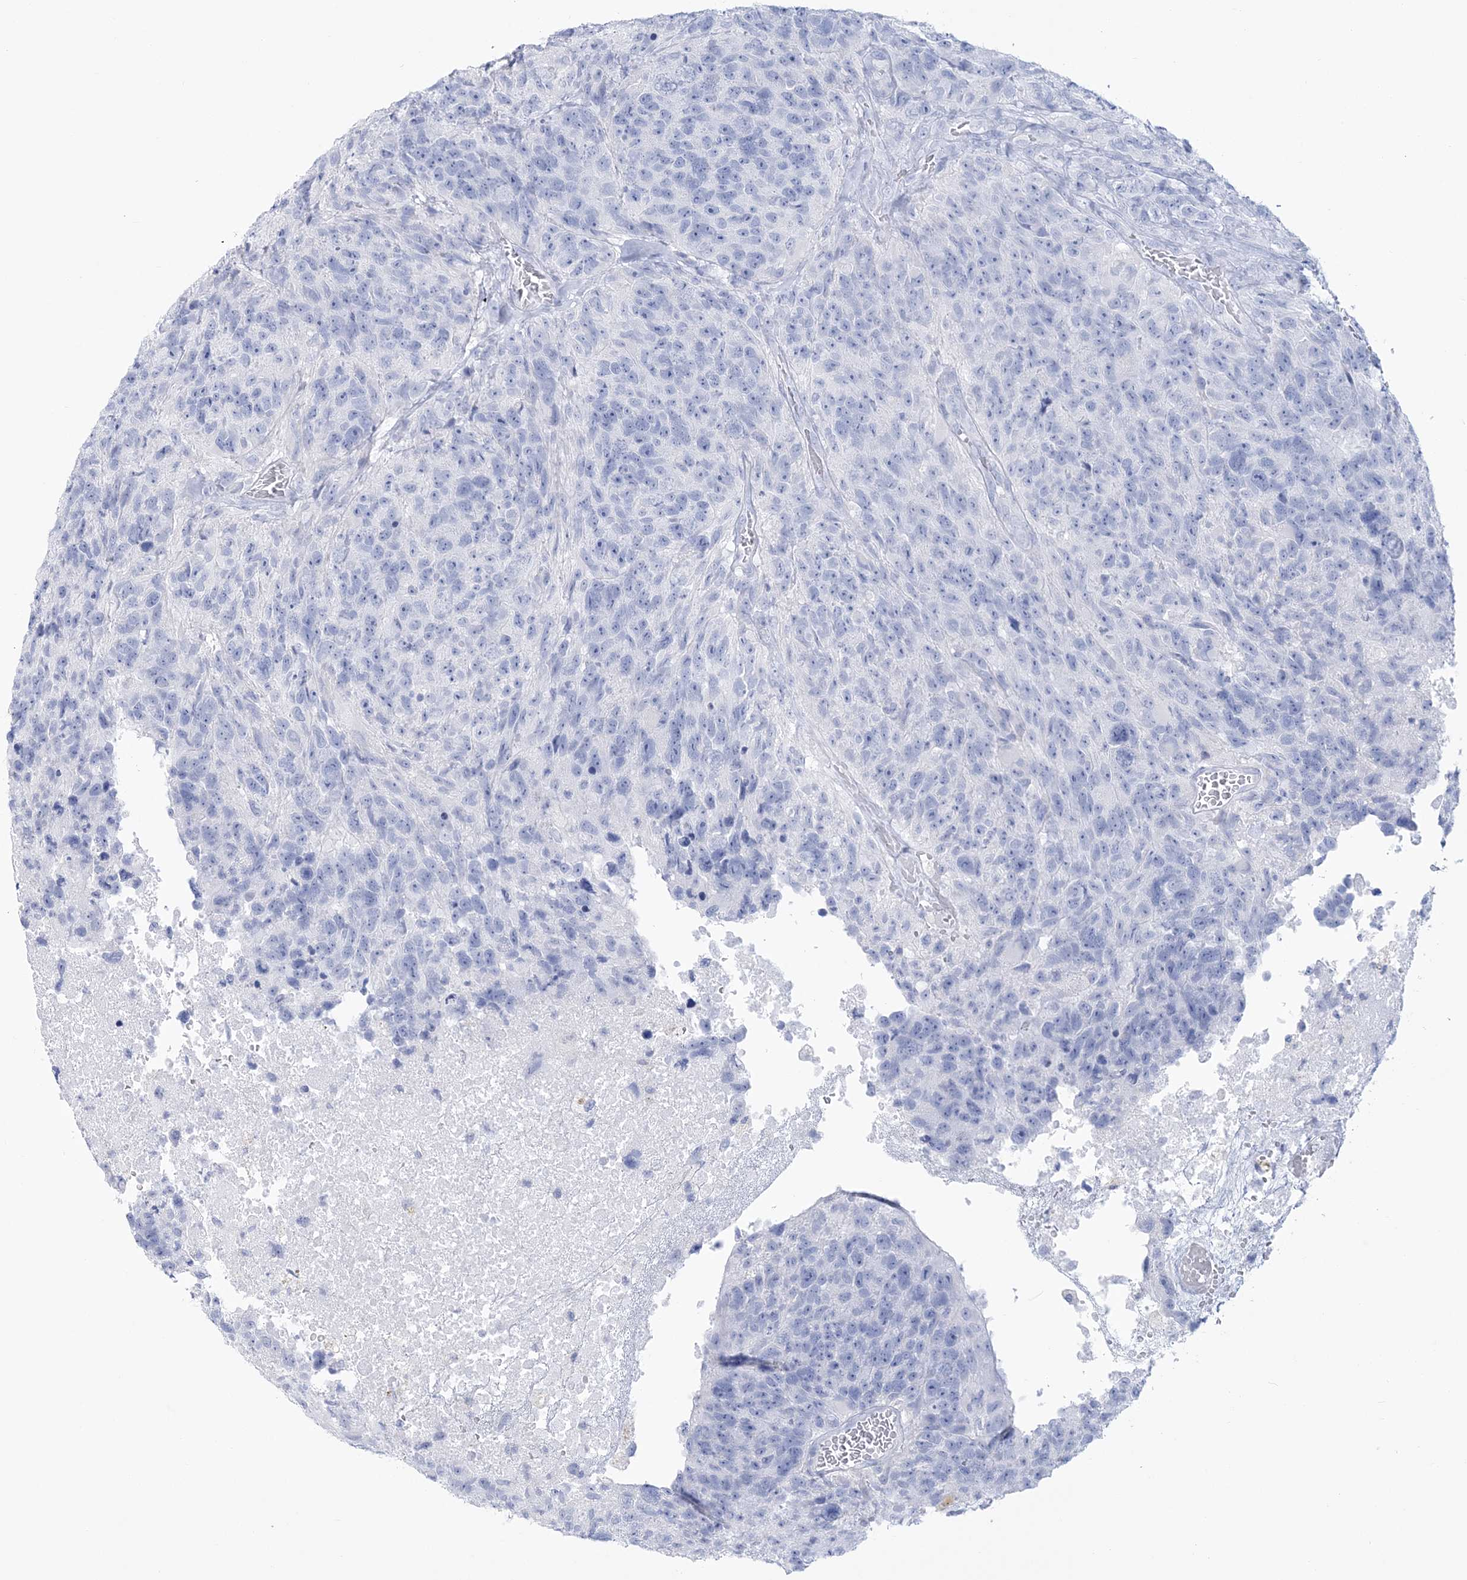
{"staining": {"intensity": "negative", "quantity": "none", "location": "none"}, "tissue": "glioma", "cell_type": "Tumor cells", "image_type": "cancer", "snomed": [{"axis": "morphology", "description": "Glioma, malignant, High grade"}, {"axis": "topography", "description": "Brain"}], "caption": "Protein analysis of glioma displays no significant positivity in tumor cells. (Immunohistochemistry, brightfield microscopy, high magnification).", "gene": "RBP2", "patient": {"sex": "male", "age": 69}}